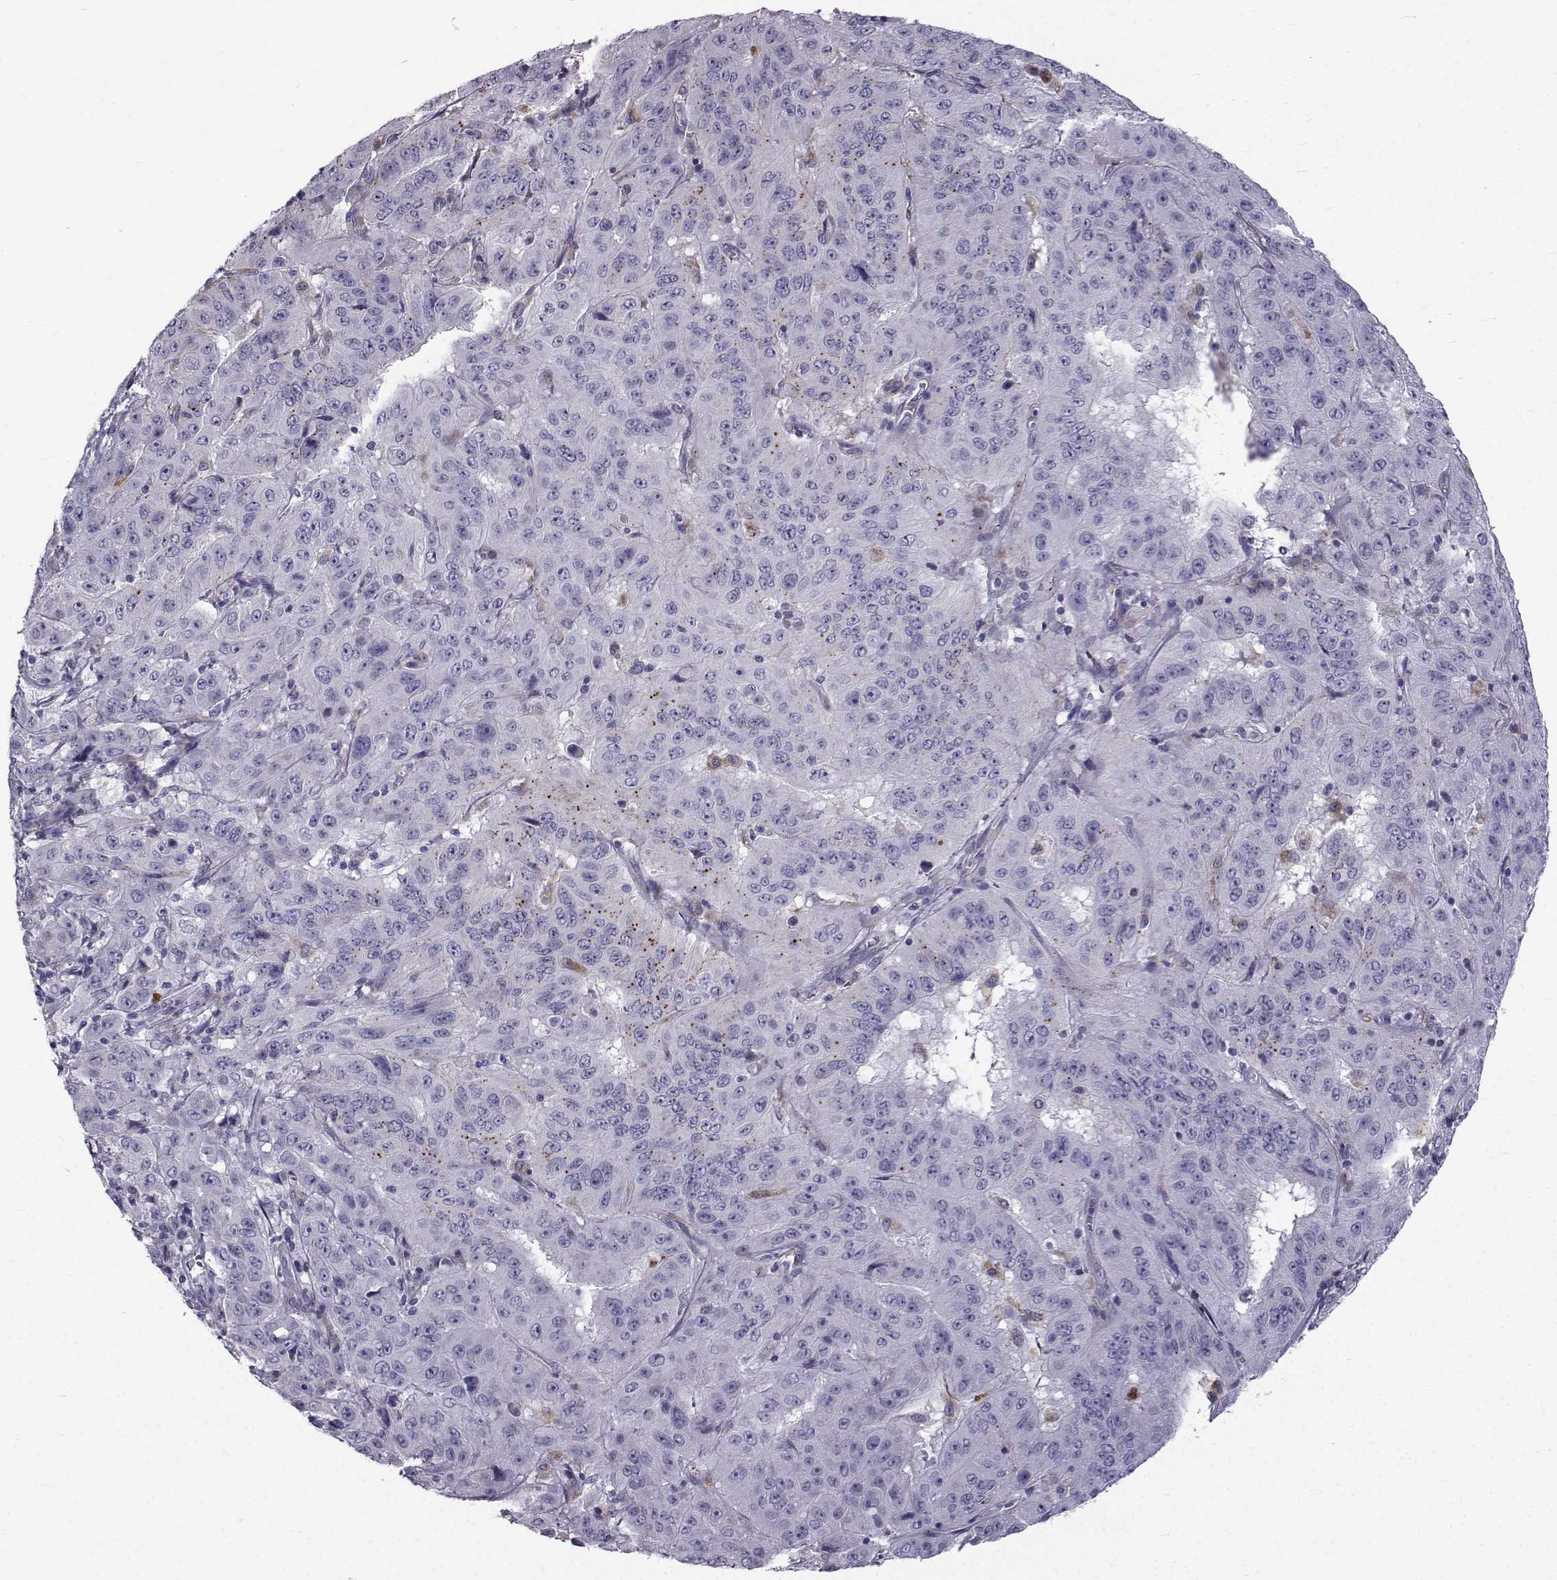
{"staining": {"intensity": "negative", "quantity": "none", "location": "none"}, "tissue": "pancreatic cancer", "cell_type": "Tumor cells", "image_type": "cancer", "snomed": [{"axis": "morphology", "description": "Adenocarcinoma, NOS"}, {"axis": "topography", "description": "Pancreas"}], "caption": "A histopathology image of pancreatic cancer (adenocarcinoma) stained for a protein shows no brown staining in tumor cells.", "gene": "CALCR", "patient": {"sex": "male", "age": 63}}